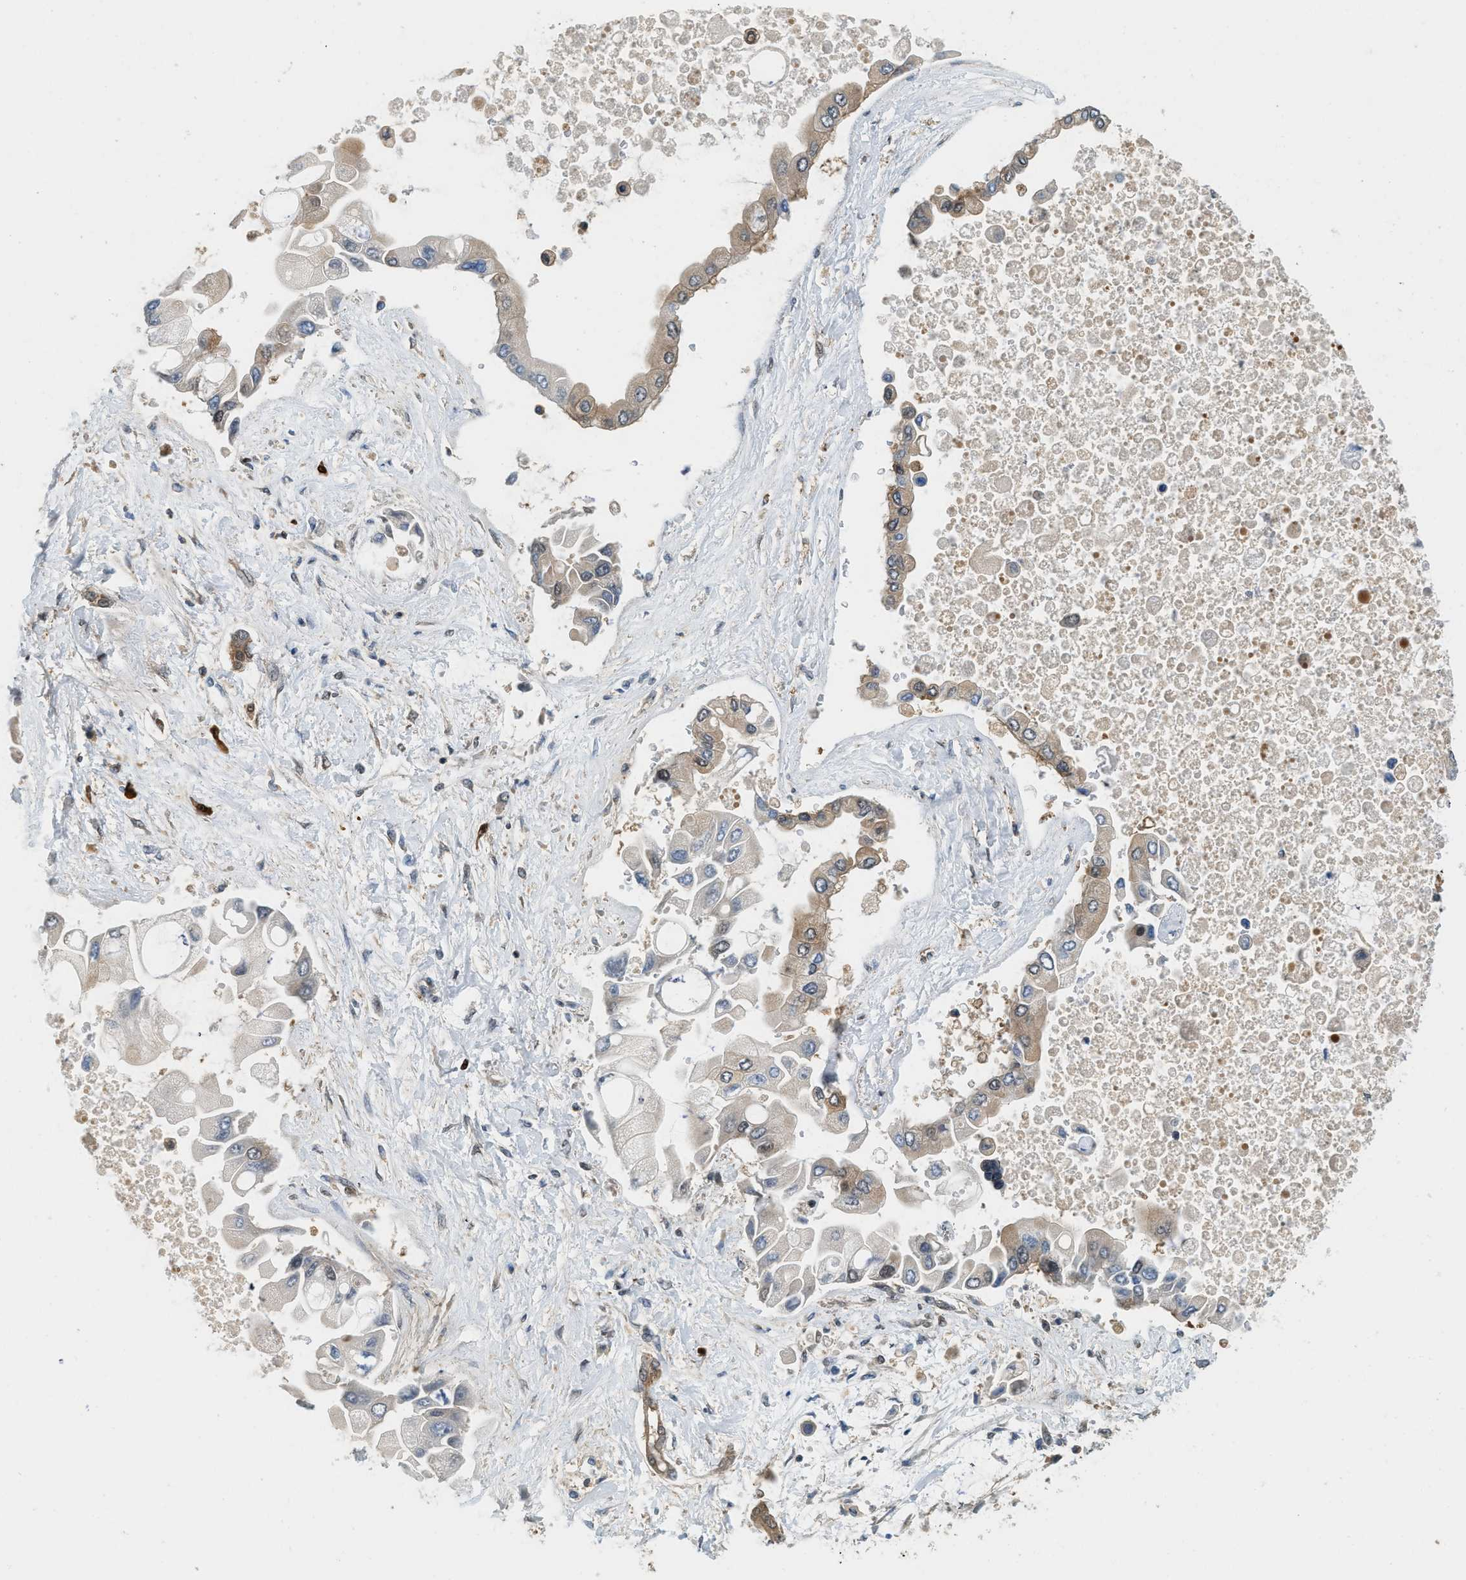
{"staining": {"intensity": "weak", "quantity": "25%-75%", "location": "cytoplasmic/membranous"}, "tissue": "liver cancer", "cell_type": "Tumor cells", "image_type": "cancer", "snomed": [{"axis": "morphology", "description": "Cholangiocarcinoma"}, {"axis": "topography", "description": "Liver"}], "caption": "Brown immunohistochemical staining in human liver cholangiocarcinoma reveals weak cytoplasmic/membranous staining in about 25%-75% of tumor cells.", "gene": "GMPPB", "patient": {"sex": "male", "age": 50}}